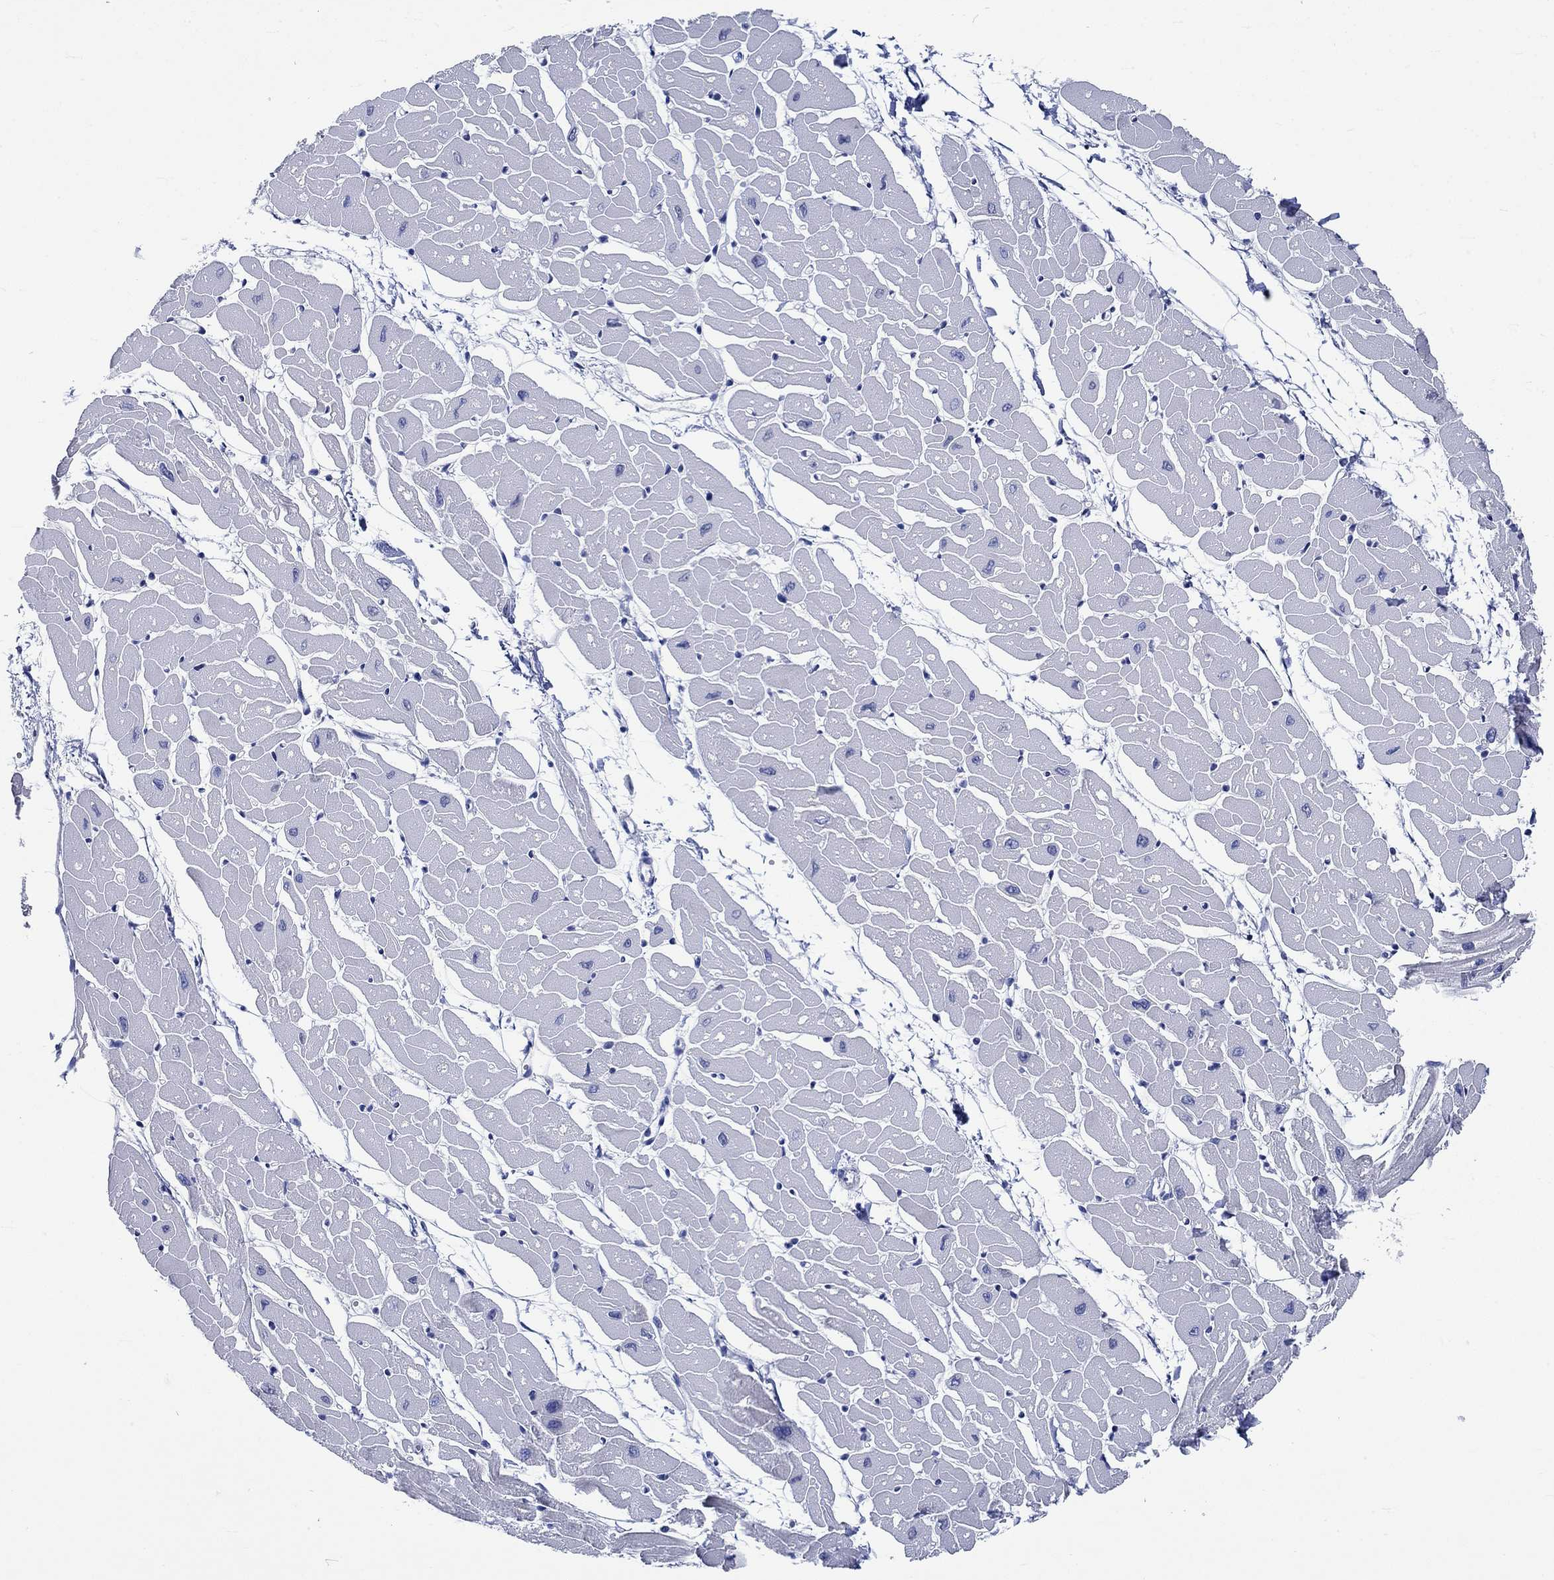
{"staining": {"intensity": "negative", "quantity": "none", "location": "none"}, "tissue": "heart muscle", "cell_type": "Cardiomyocytes", "image_type": "normal", "snomed": [{"axis": "morphology", "description": "Normal tissue, NOS"}, {"axis": "topography", "description": "Heart"}], "caption": "Immunohistochemical staining of normal human heart muscle reveals no significant positivity in cardiomyocytes. The staining is performed using DAB brown chromogen with nuclei counter-stained in using hematoxylin.", "gene": "C4orf47", "patient": {"sex": "male", "age": 57}}